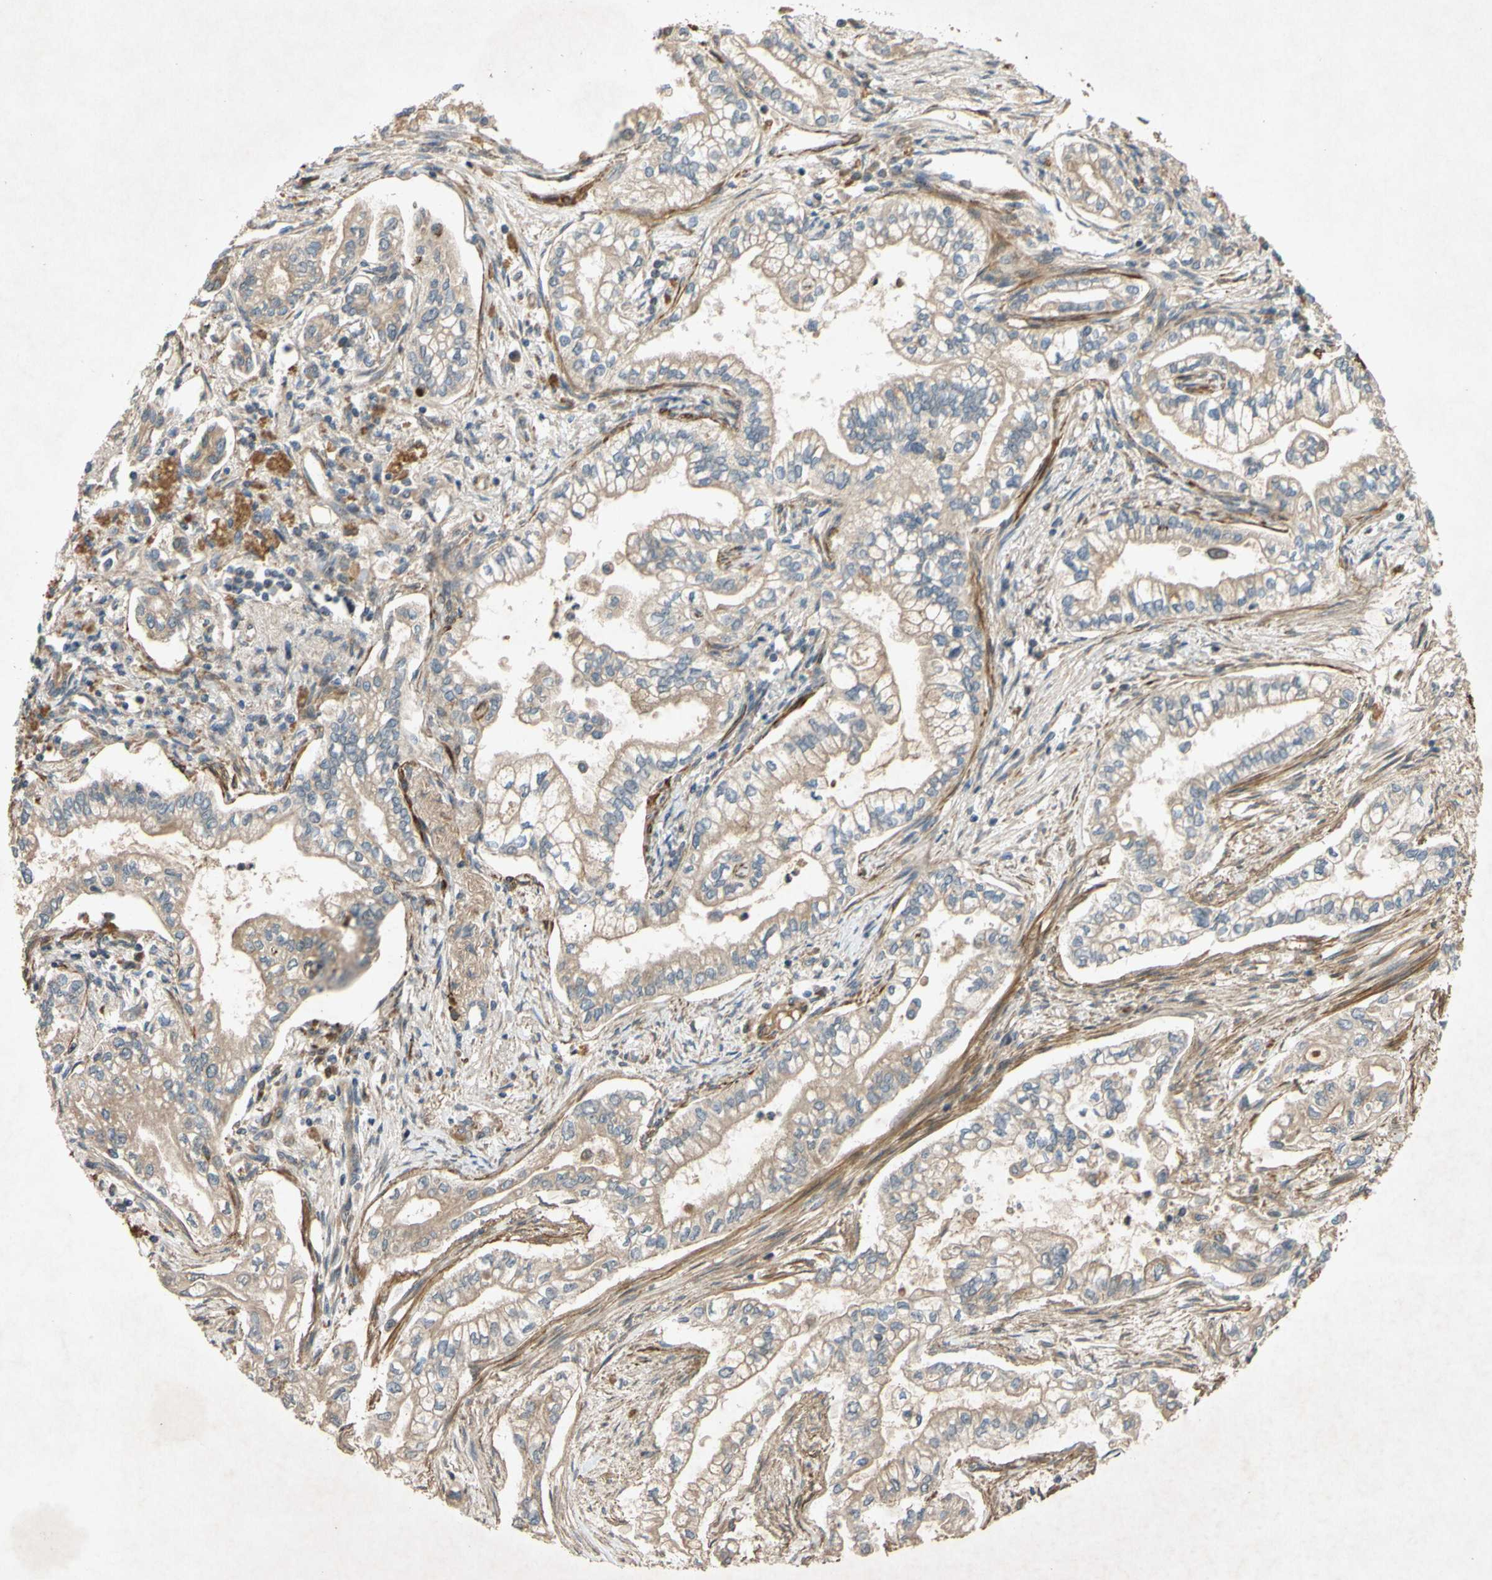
{"staining": {"intensity": "weak", "quantity": ">75%", "location": "cytoplasmic/membranous"}, "tissue": "pancreatic cancer", "cell_type": "Tumor cells", "image_type": "cancer", "snomed": [{"axis": "morphology", "description": "Normal tissue, NOS"}, {"axis": "topography", "description": "Pancreas"}], "caption": "This image shows immunohistochemistry staining of pancreatic cancer, with low weak cytoplasmic/membranous expression in approximately >75% of tumor cells.", "gene": "PARD6A", "patient": {"sex": "male", "age": 42}}